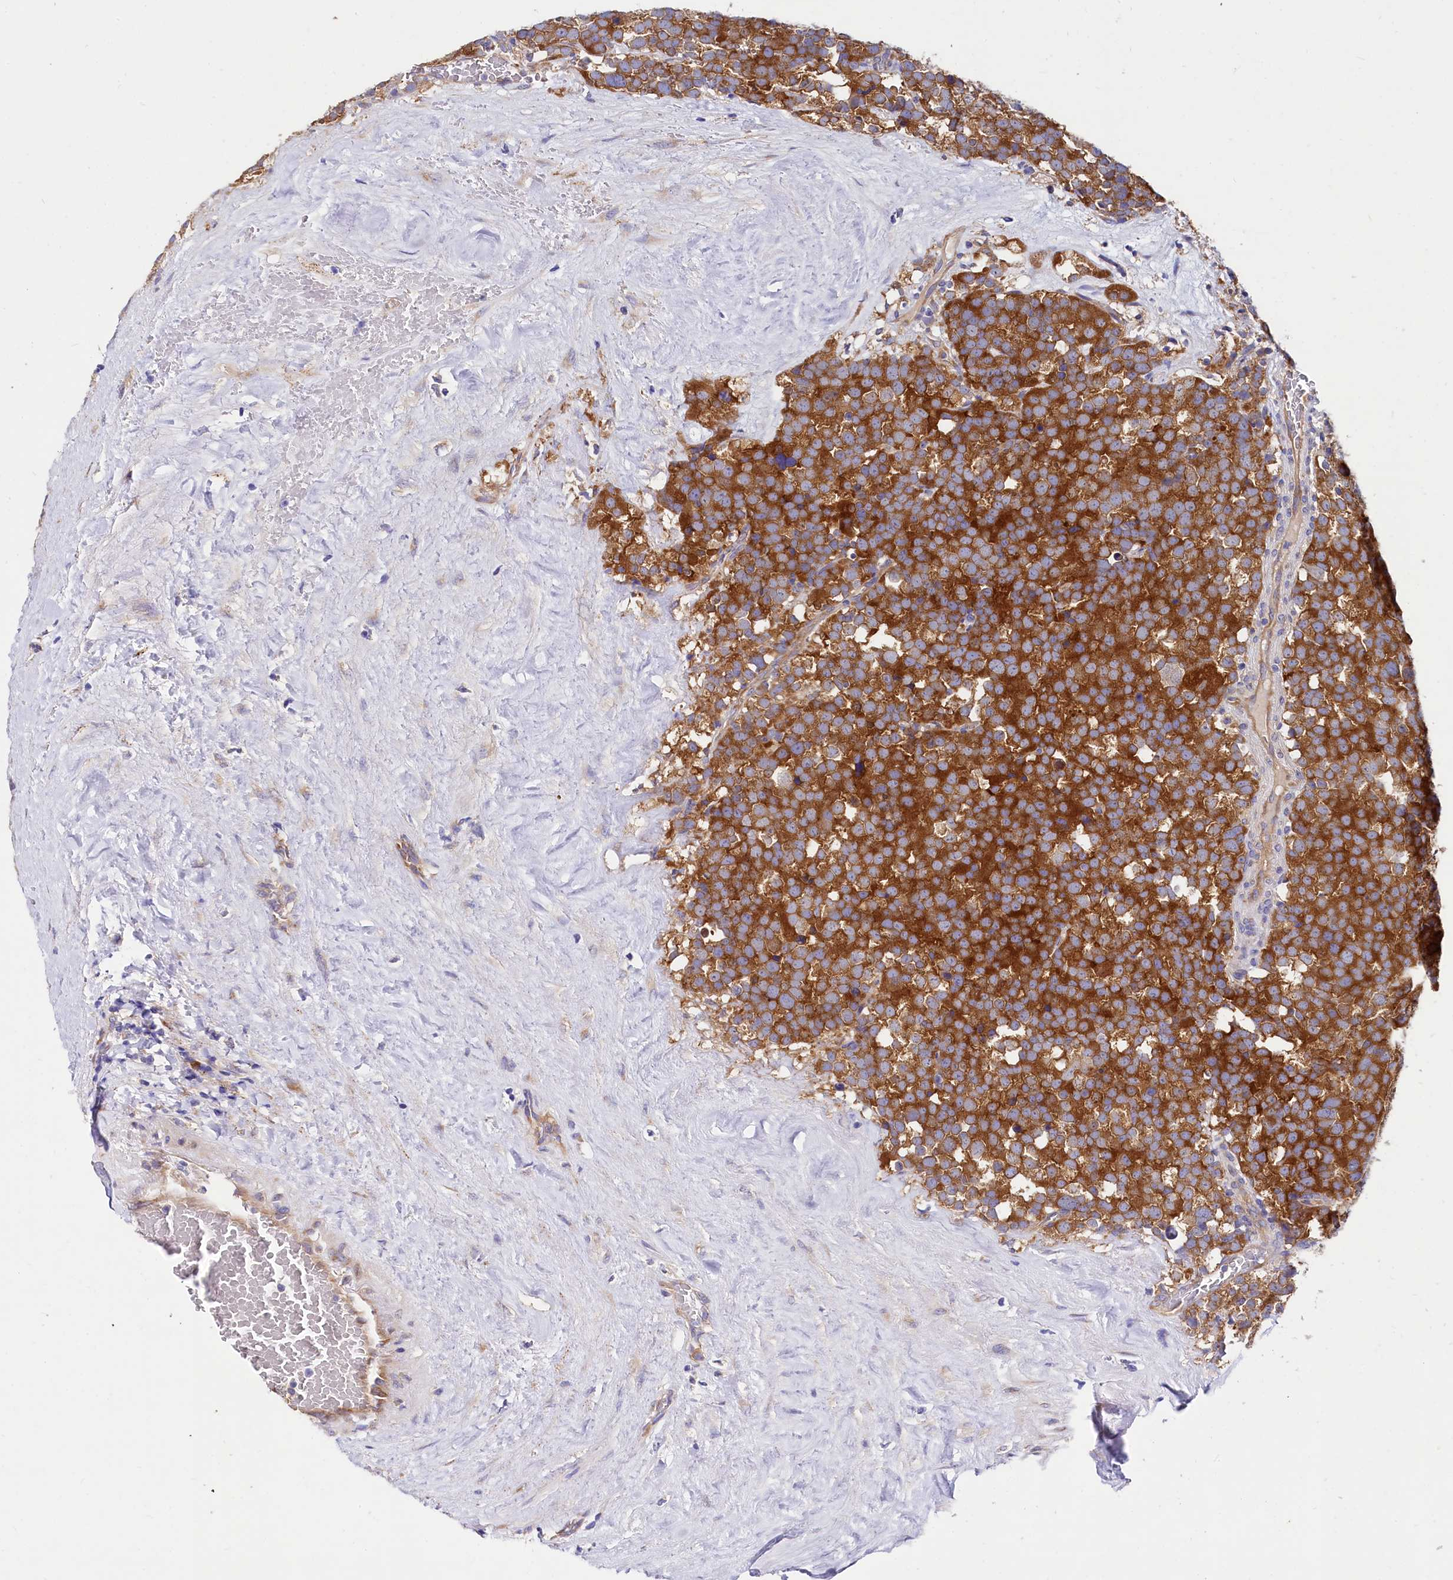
{"staining": {"intensity": "strong", "quantity": ">75%", "location": "cytoplasmic/membranous"}, "tissue": "testis cancer", "cell_type": "Tumor cells", "image_type": "cancer", "snomed": [{"axis": "morphology", "description": "Seminoma, NOS"}, {"axis": "topography", "description": "Testis"}], "caption": "Immunohistochemical staining of testis seminoma demonstrates high levels of strong cytoplasmic/membranous staining in approximately >75% of tumor cells.", "gene": "QARS1", "patient": {"sex": "male", "age": 71}}